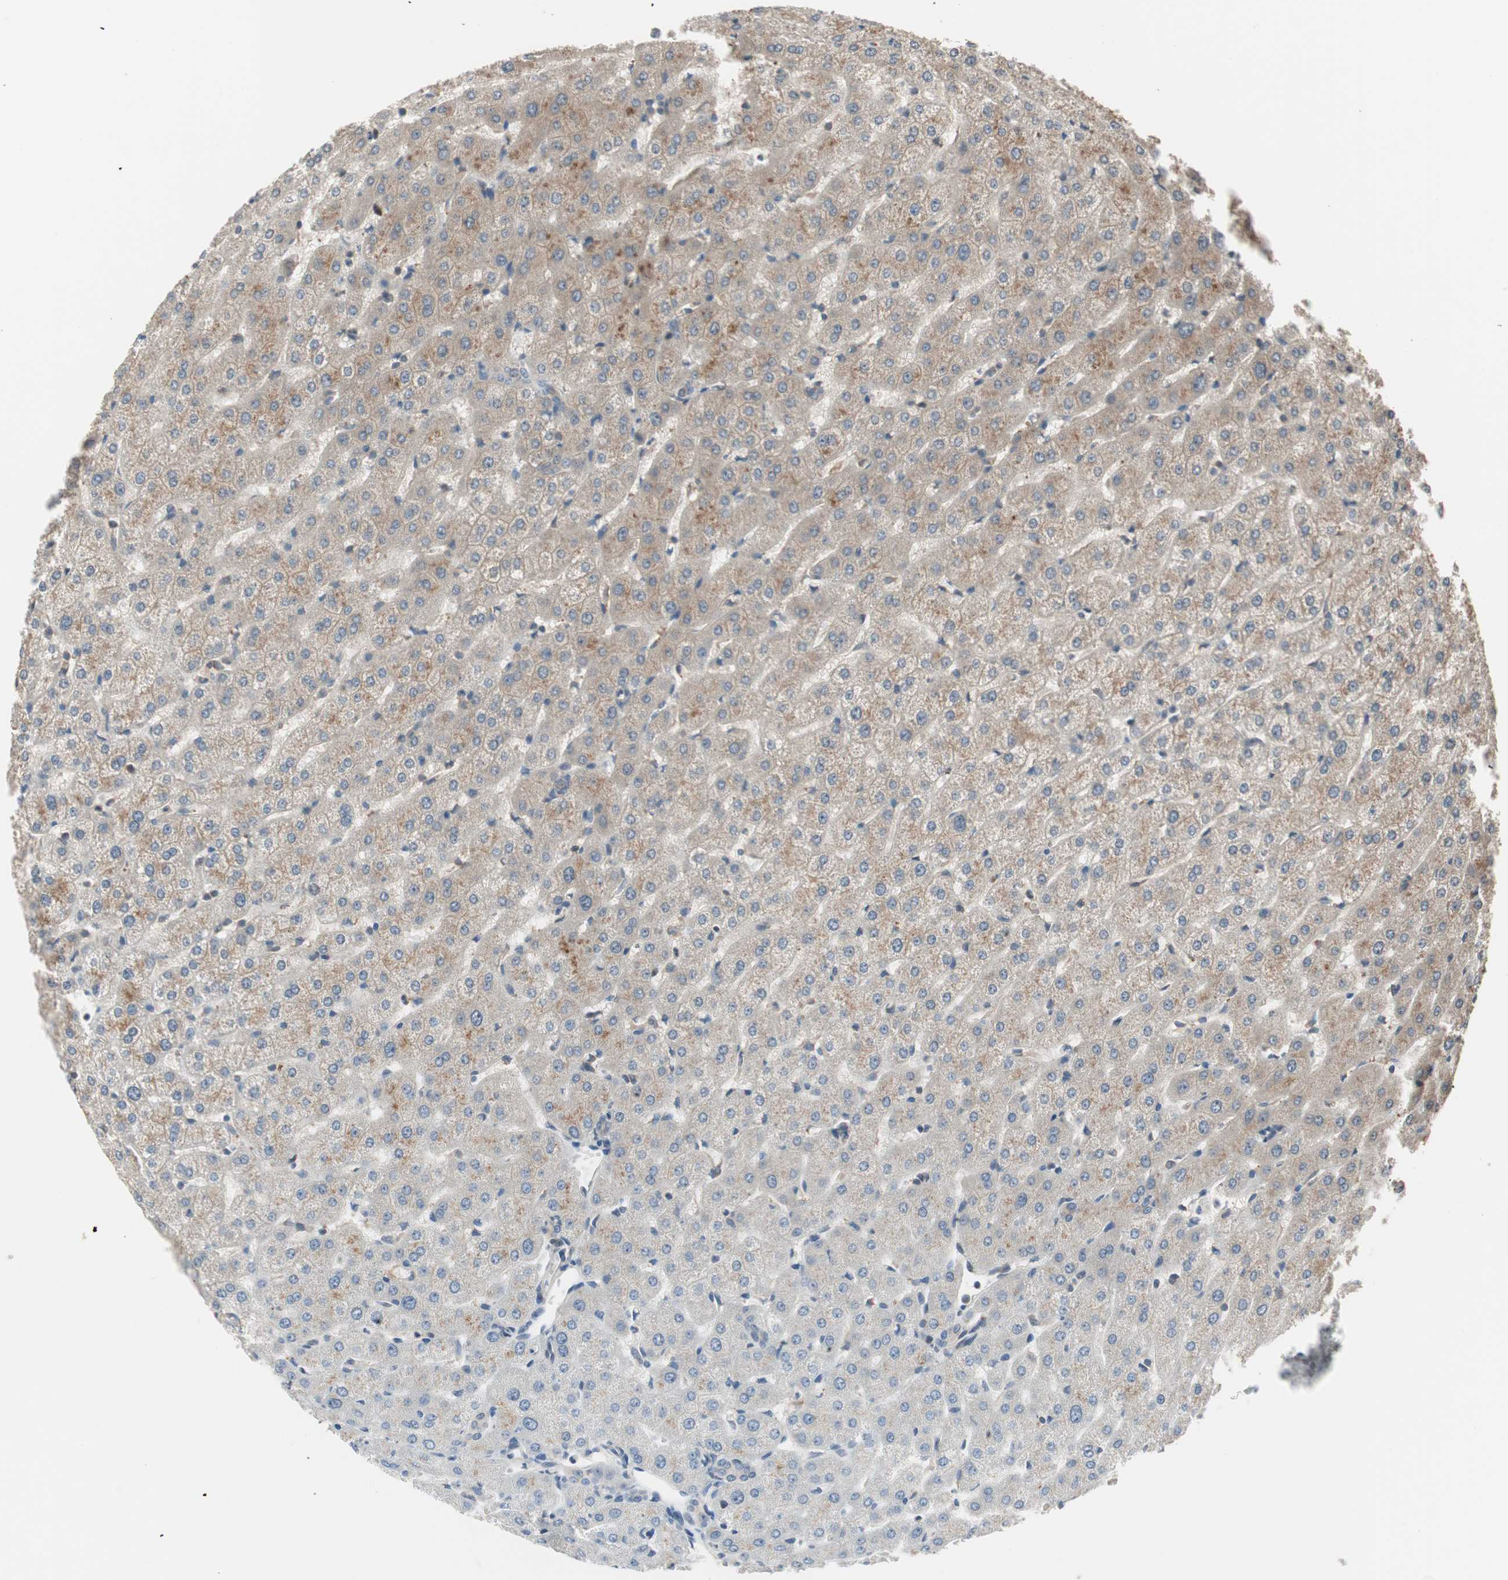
{"staining": {"intensity": "negative", "quantity": "none", "location": "none"}, "tissue": "liver", "cell_type": "Cholangiocytes", "image_type": "normal", "snomed": [{"axis": "morphology", "description": "Normal tissue, NOS"}, {"axis": "morphology", "description": "Fibrosis, NOS"}, {"axis": "topography", "description": "Liver"}], "caption": "IHC photomicrograph of unremarkable liver: liver stained with DAB (3,3'-diaminobenzidine) displays no significant protein positivity in cholangiocytes. The staining is performed using DAB brown chromogen with nuclei counter-stained in using hematoxylin.", "gene": "ATP6AP2", "patient": {"sex": "female", "age": 29}}